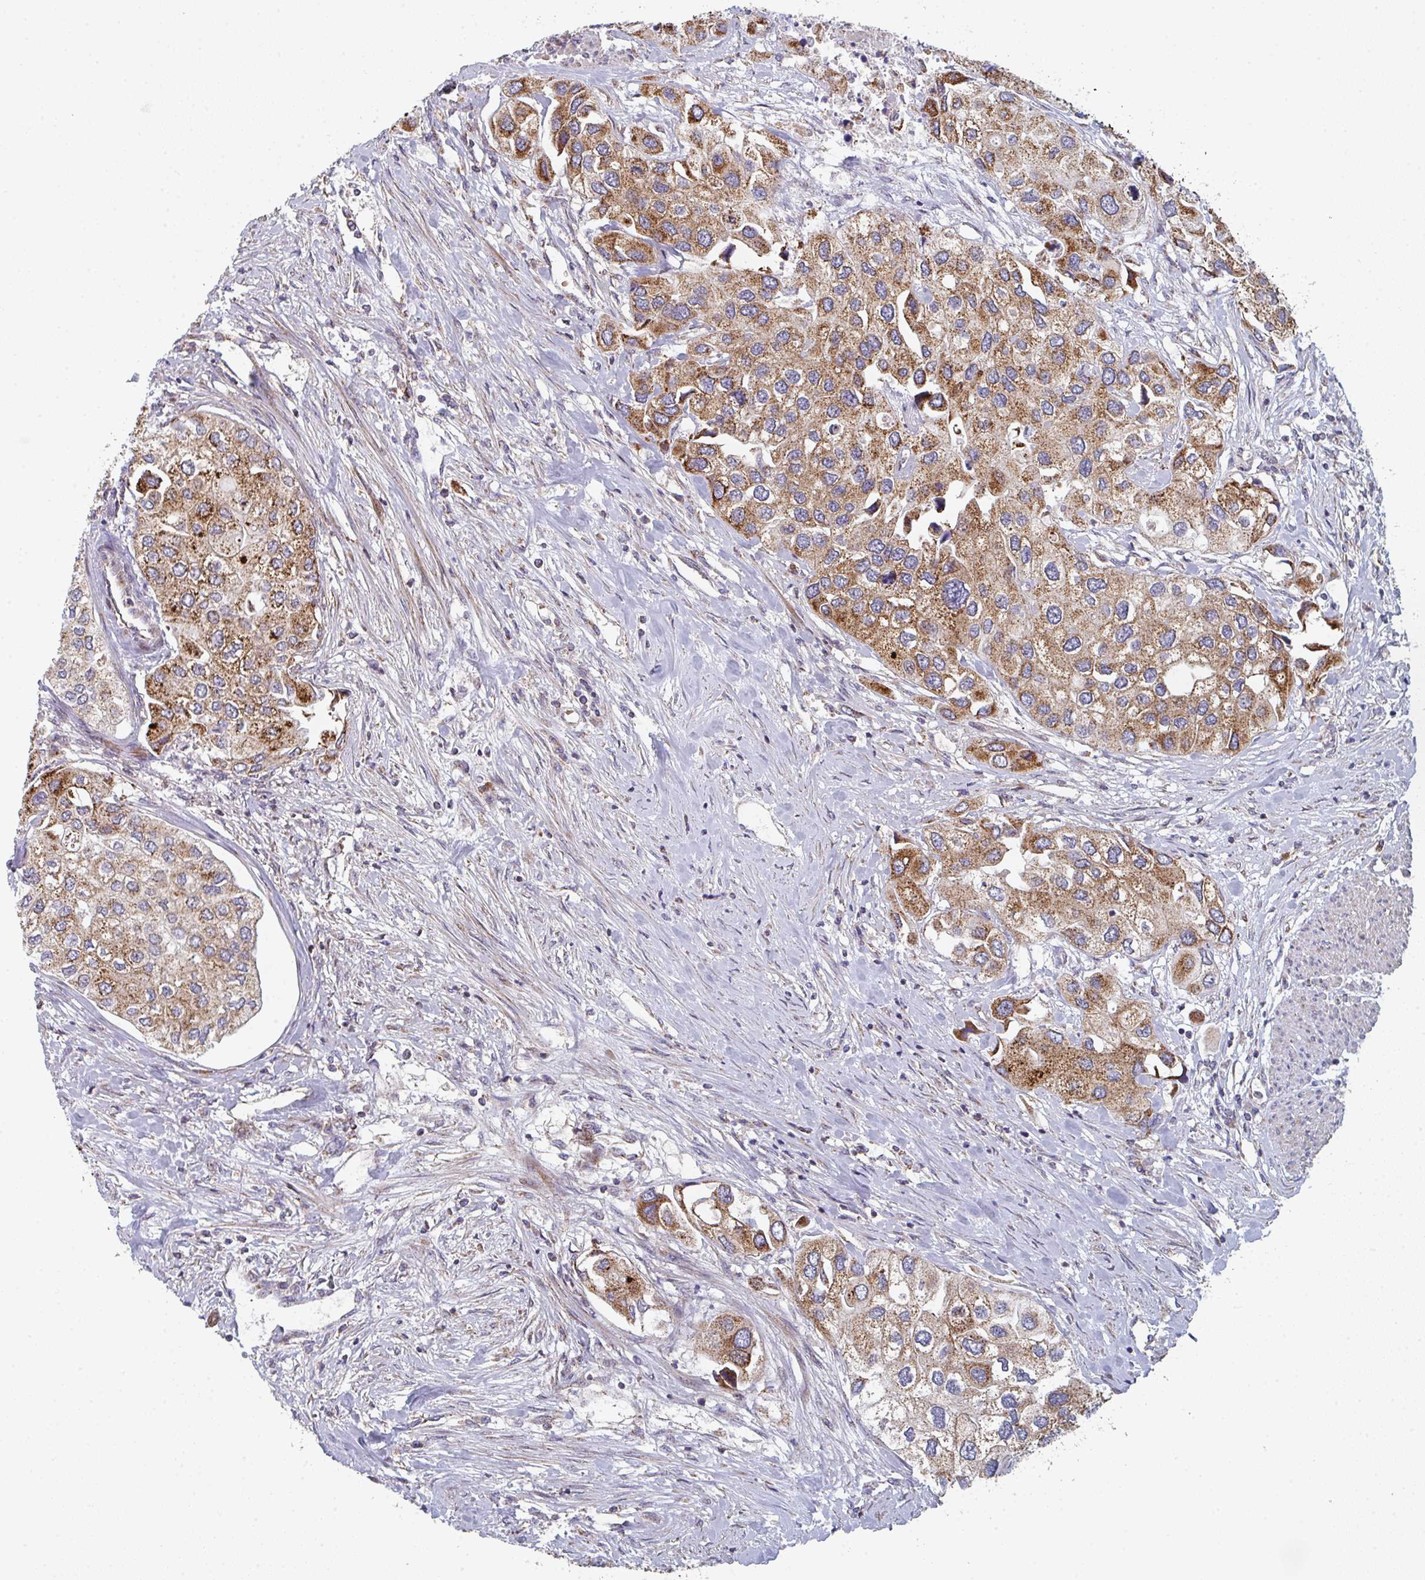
{"staining": {"intensity": "moderate", "quantity": ">75%", "location": "cytoplasmic/membranous"}, "tissue": "urothelial cancer", "cell_type": "Tumor cells", "image_type": "cancer", "snomed": [{"axis": "morphology", "description": "Urothelial carcinoma, High grade"}, {"axis": "topography", "description": "Urinary bladder"}], "caption": "Immunohistochemical staining of human high-grade urothelial carcinoma displays medium levels of moderate cytoplasmic/membranous expression in approximately >75% of tumor cells.", "gene": "ZNF644", "patient": {"sex": "male", "age": 64}}